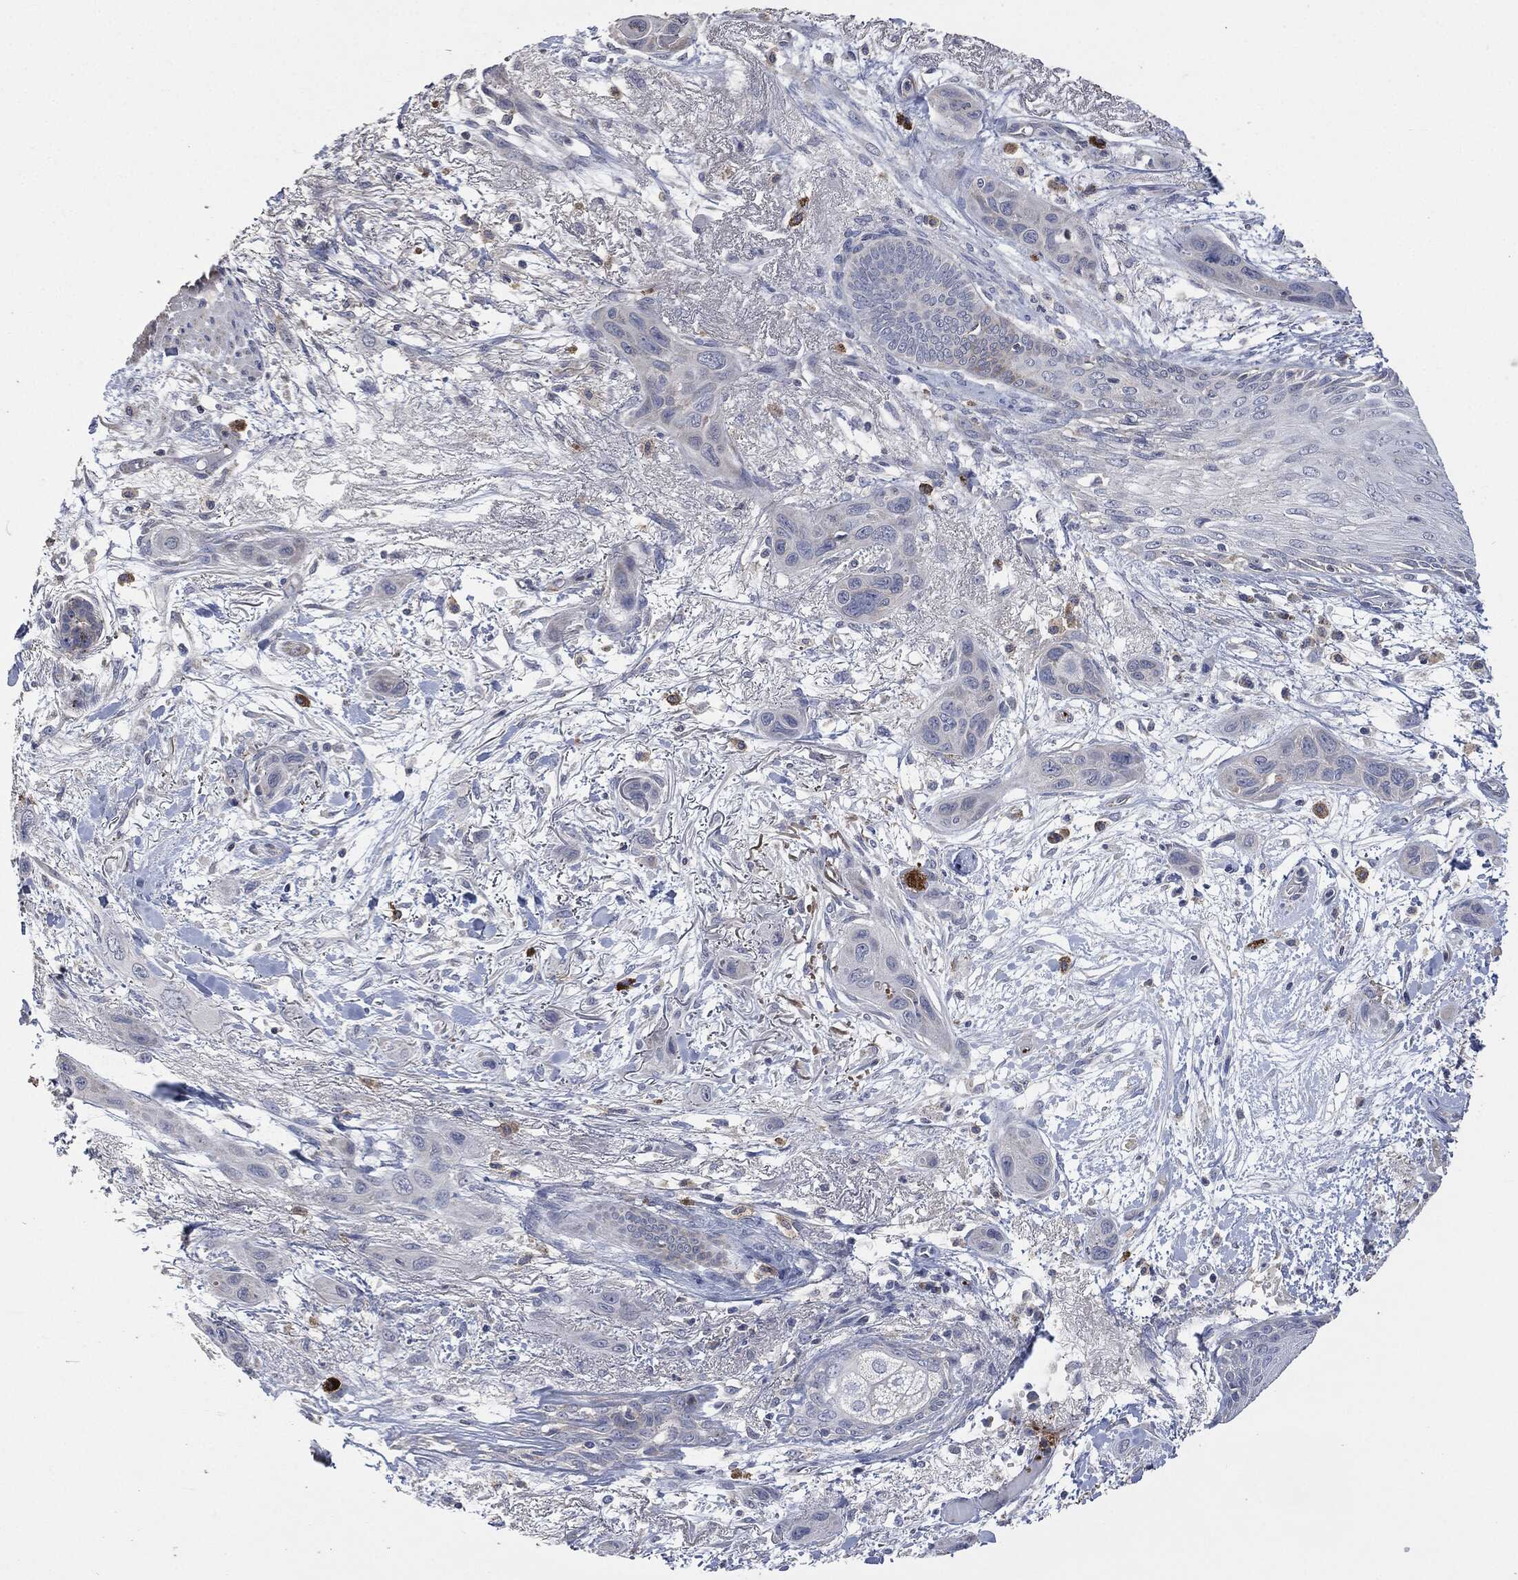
{"staining": {"intensity": "negative", "quantity": "none", "location": "none"}, "tissue": "skin cancer", "cell_type": "Tumor cells", "image_type": "cancer", "snomed": [{"axis": "morphology", "description": "Squamous cell carcinoma, NOS"}, {"axis": "topography", "description": "Skin"}], "caption": "Histopathology image shows no protein positivity in tumor cells of skin cancer tissue.", "gene": "CD33", "patient": {"sex": "male", "age": 79}}